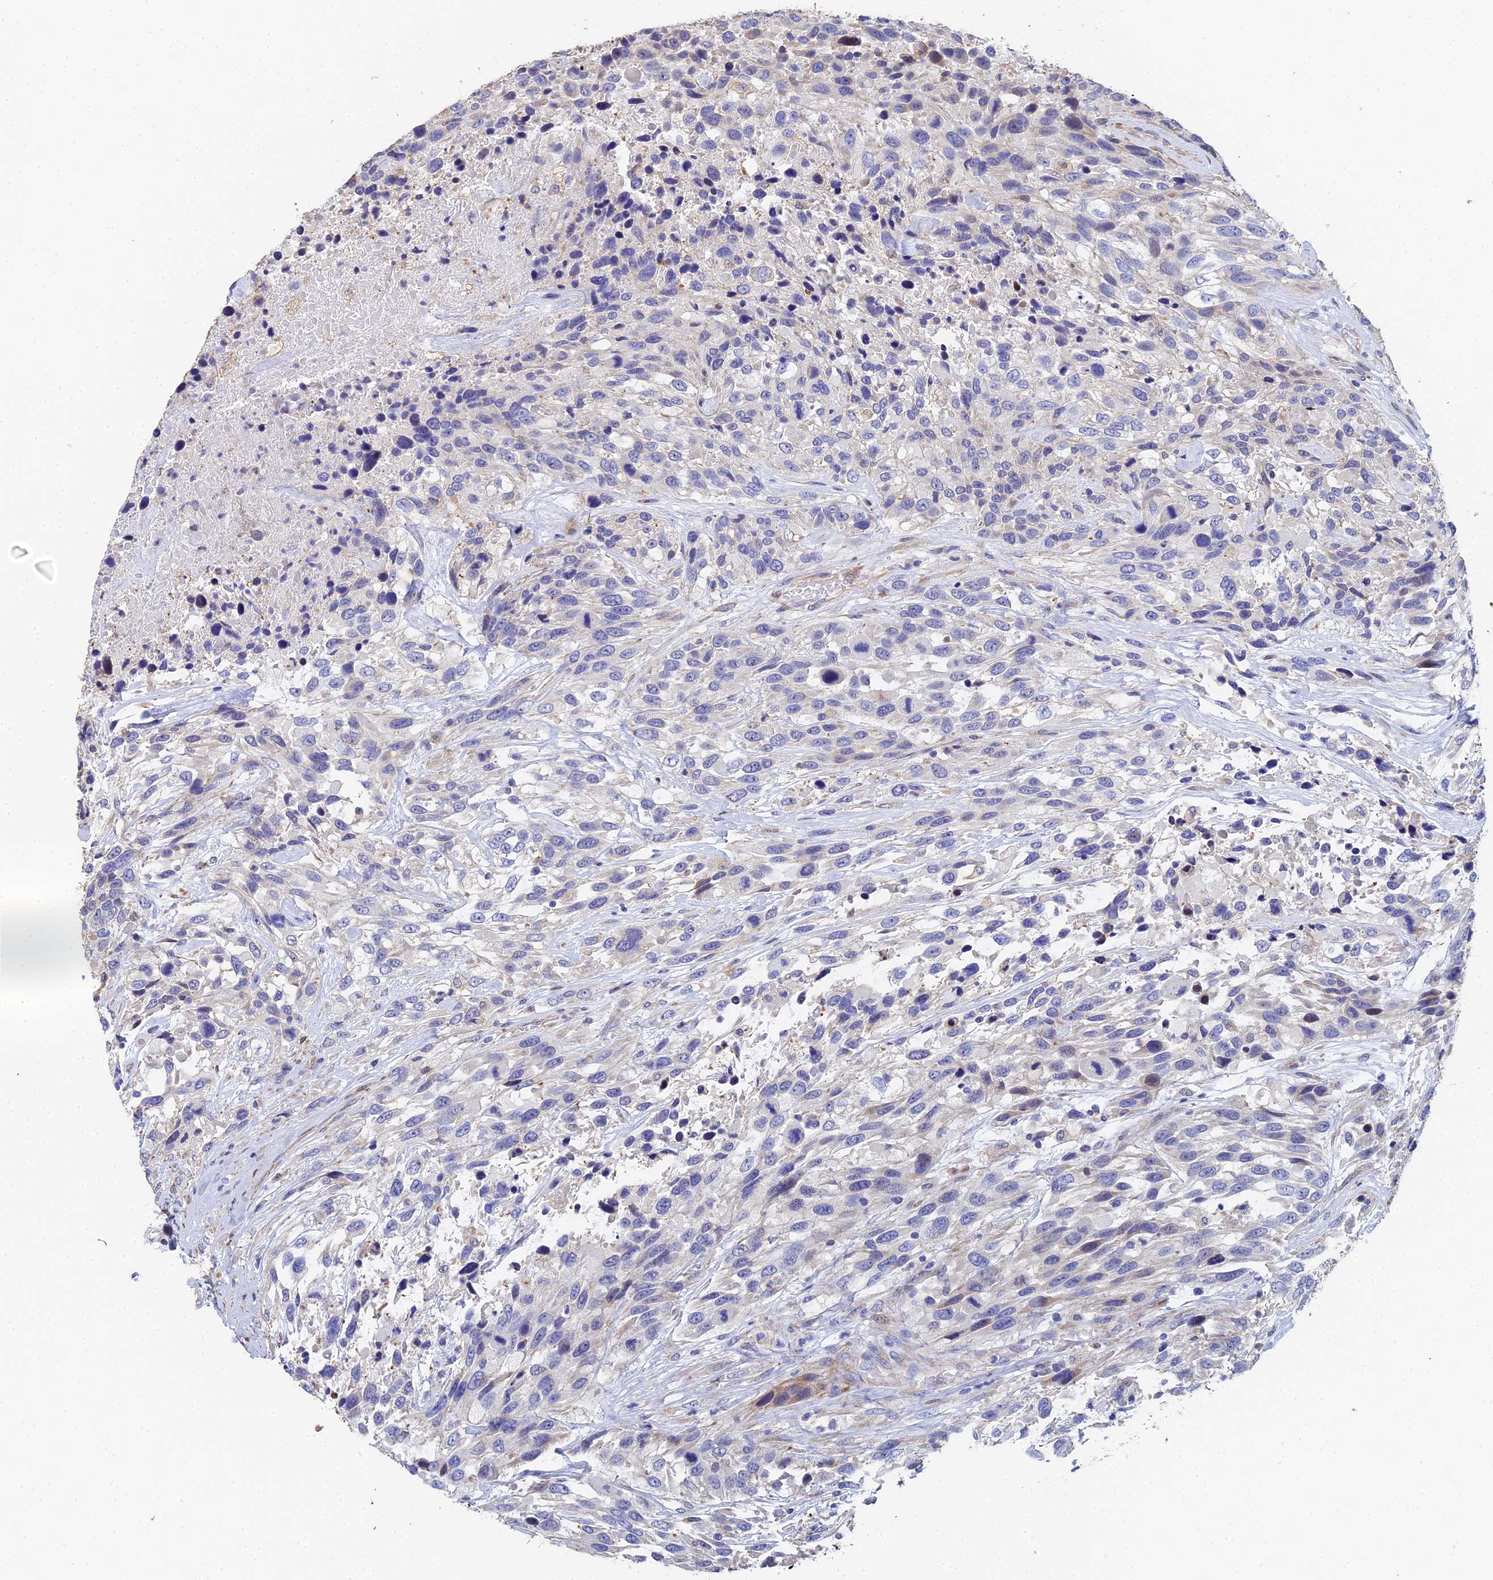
{"staining": {"intensity": "weak", "quantity": "<25%", "location": "cytoplasmic/membranous"}, "tissue": "urothelial cancer", "cell_type": "Tumor cells", "image_type": "cancer", "snomed": [{"axis": "morphology", "description": "Urothelial carcinoma, High grade"}, {"axis": "topography", "description": "Urinary bladder"}], "caption": "The photomicrograph displays no staining of tumor cells in urothelial carcinoma (high-grade).", "gene": "ENSG00000268674", "patient": {"sex": "female", "age": 70}}